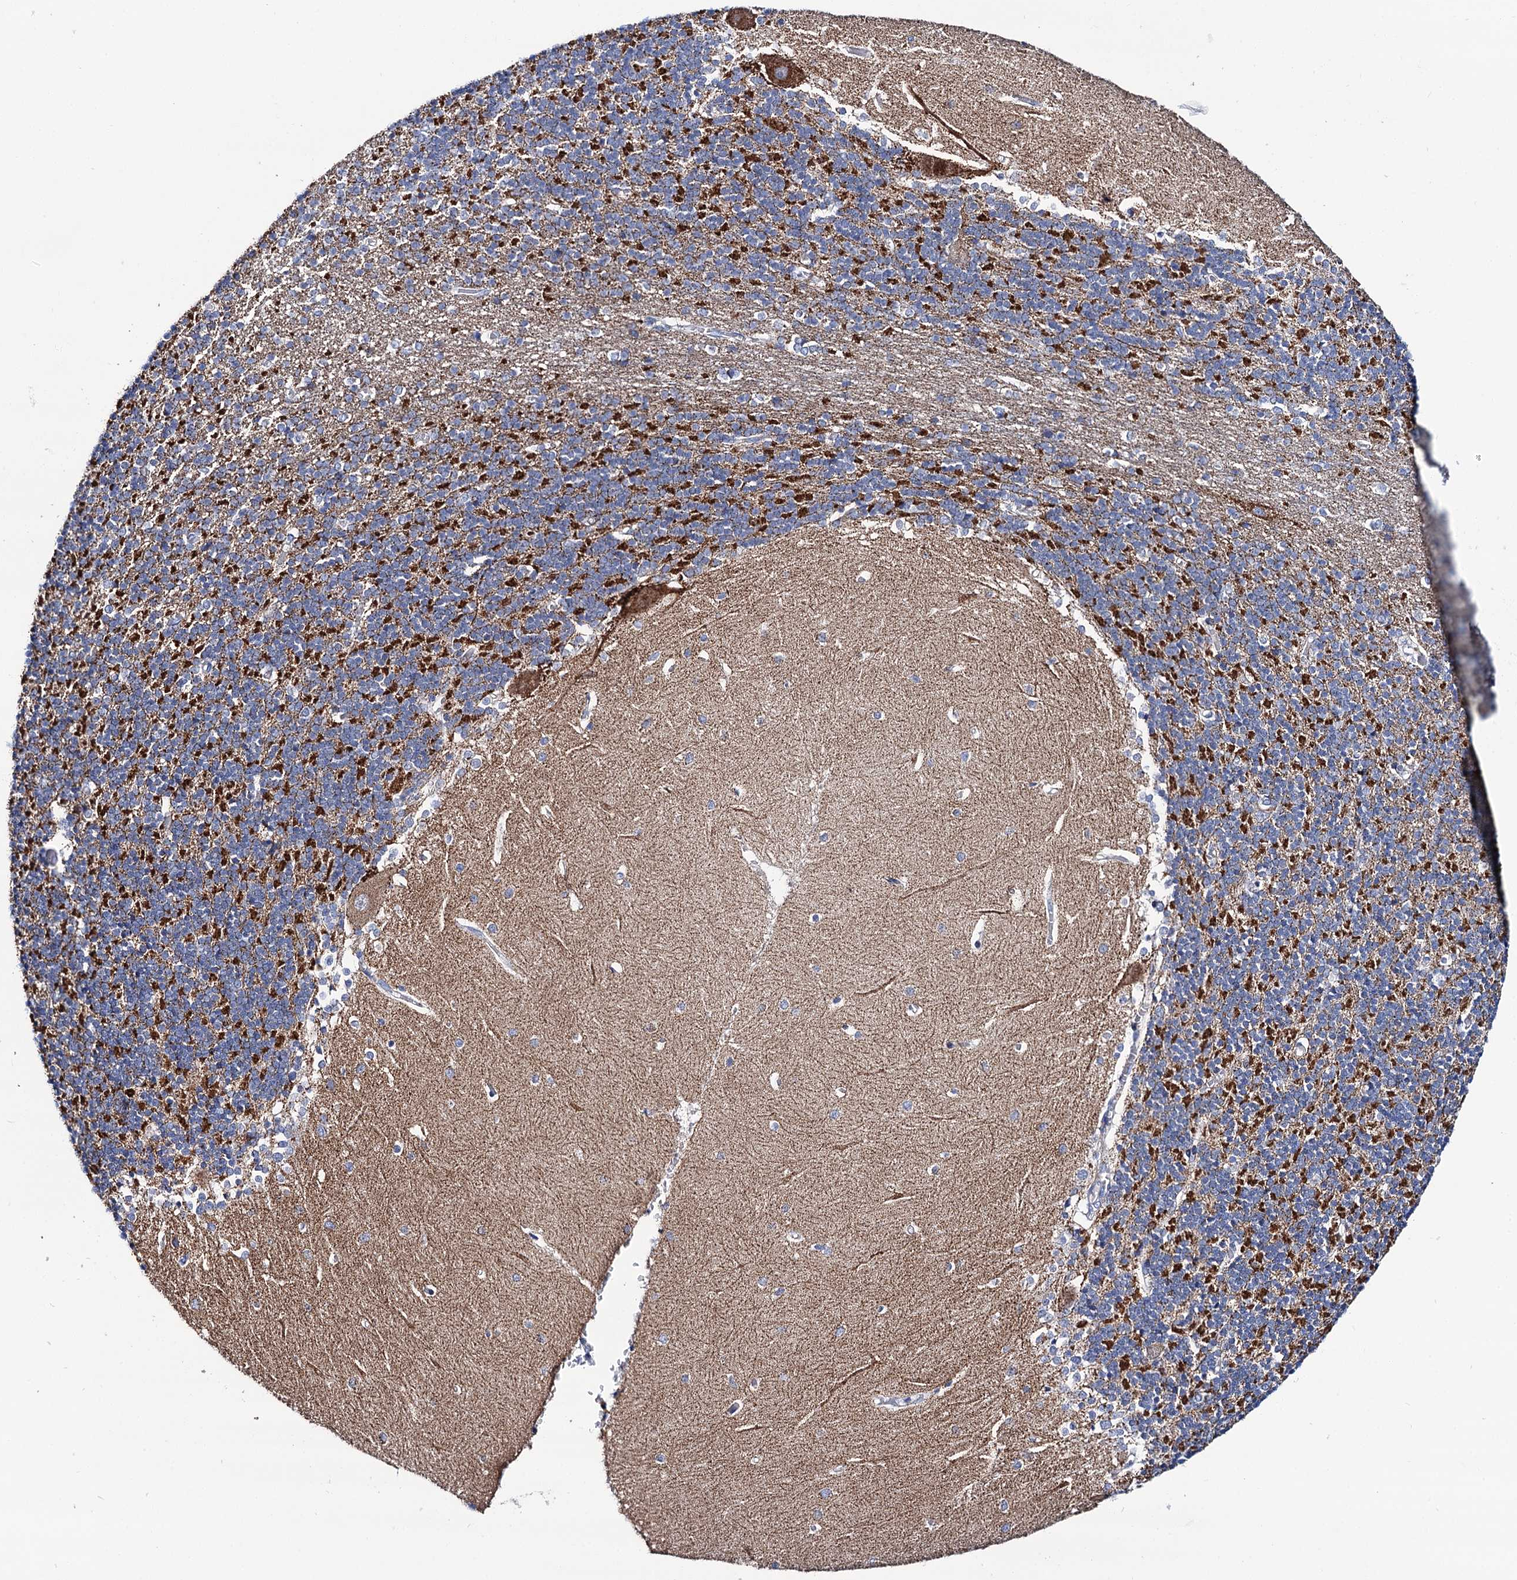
{"staining": {"intensity": "strong", "quantity": "25%-75%", "location": "cytoplasmic/membranous"}, "tissue": "cerebellum", "cell_type": "Cells in granular layer", "image_type": "normal", "snomed": [{"axis": "morphology", "description": "Normal tissue, NOS"}, {"axis": "topography", "description": "Cerebellum"}], "caption": "Approximately 25%-75% of cells in granular layer in unremarkable human cerebellum demonstrate strong cytoplasmic/membranous protein staining as visualized by brown immunohistochemical staining.", "gene": "UBASH3B", "patient": {"sex": "male", "age": 37}}